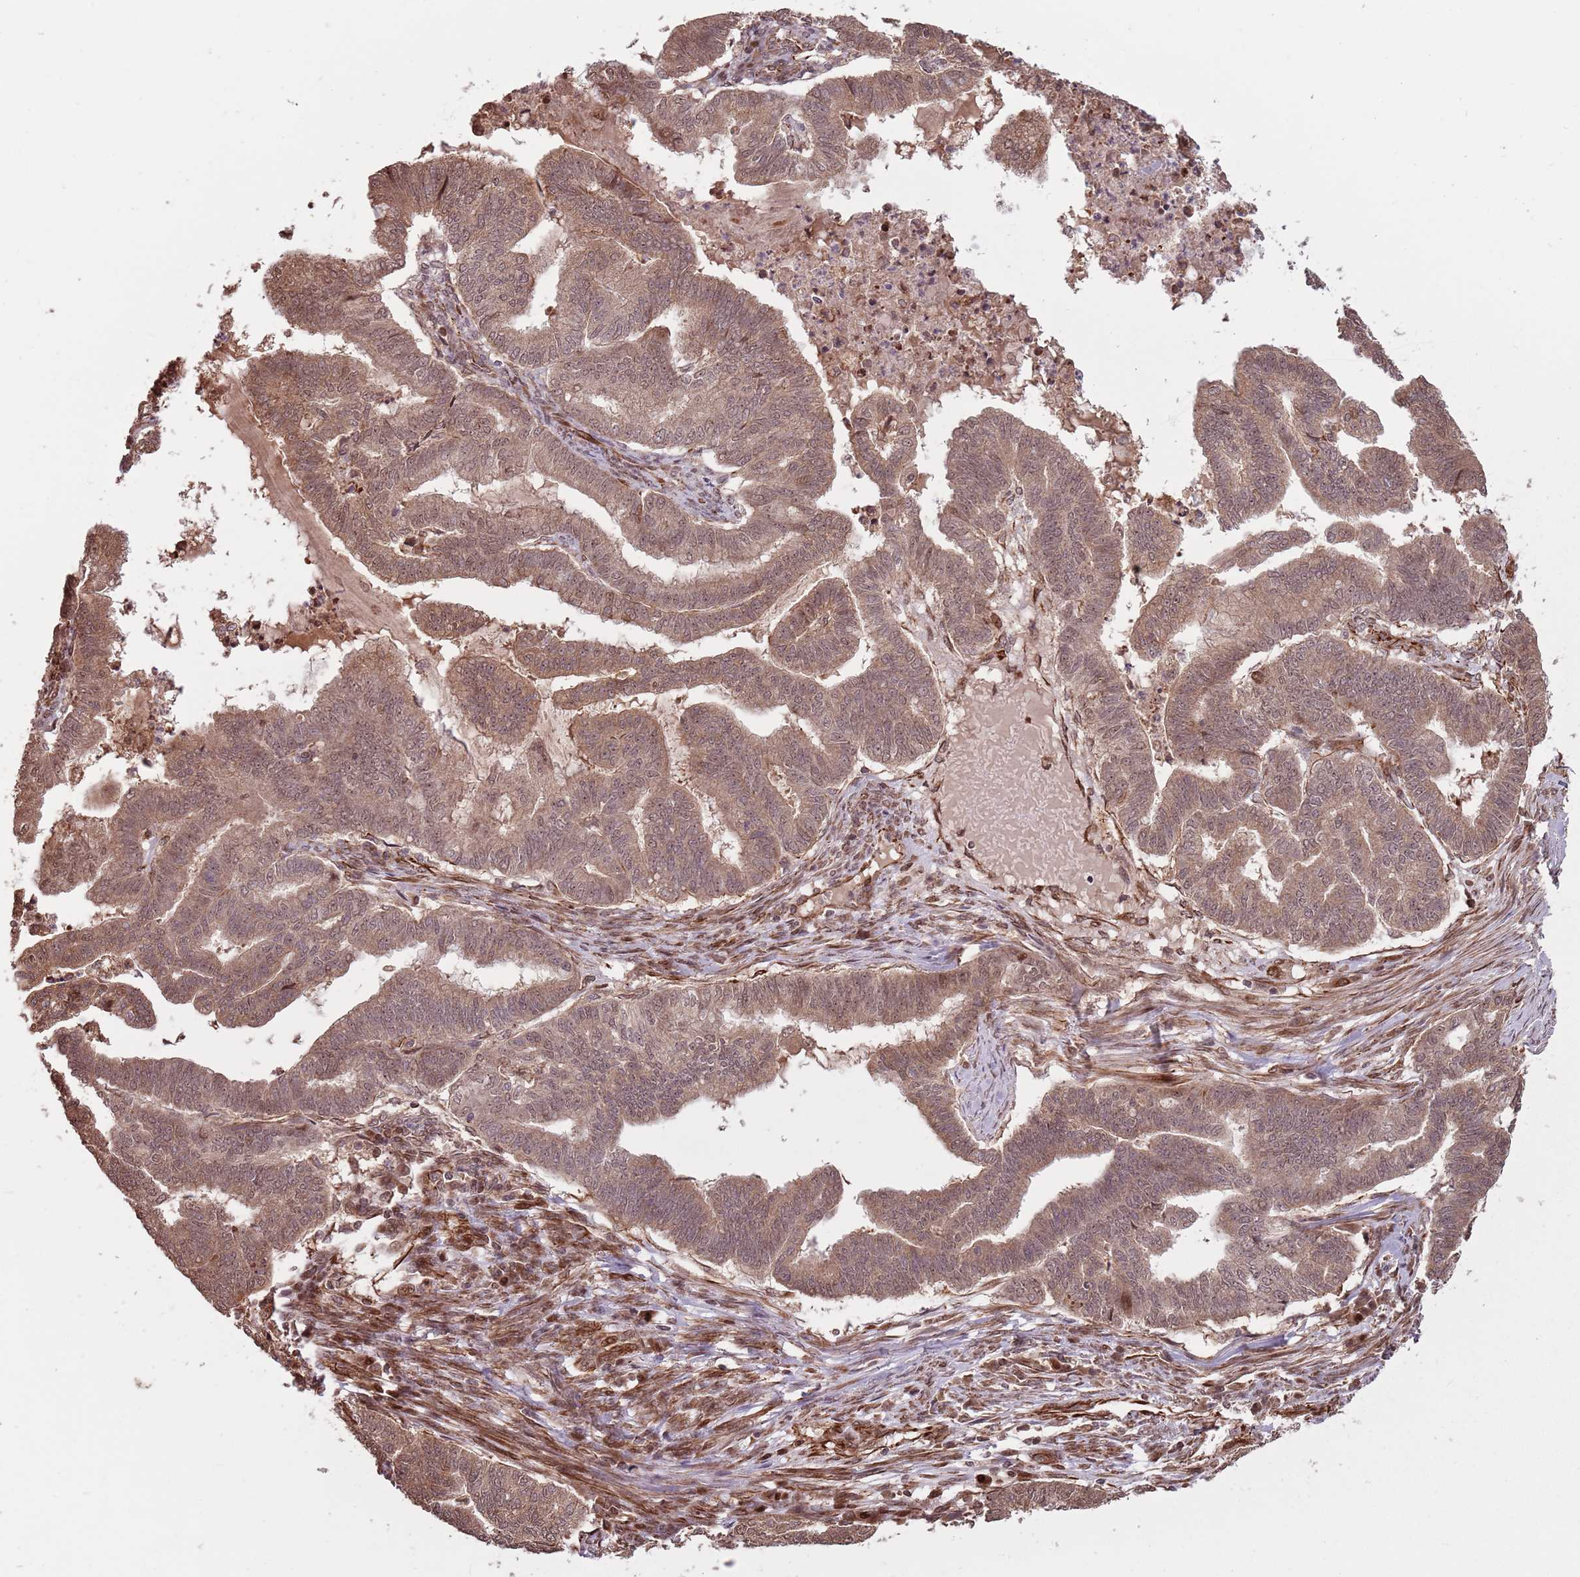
{"staining": {"intensity": "moderate", "quantity": ">75%", "location": "cytoplasmic/membranous,nuclear"}, "tissue": "endometrial cancer", "cell_type": "Tumor cells", "image_type": "cancer", "snomed": [{"axis": "morphology", "description": "Adenocarcinoma, NOS"}, {"axis": "topography", "description": "Endometrium"}], "caption": "Immunohistochemistry (IHC) (DAB (3,3'-diaminobenzidine)) staining of human endometrial adenocarcinoma demonstrates moderate cytoplasmic/membranous and nuclear protein staining in about >75% of tumor cells. The staining was performed using DAB to visualize the protein expression in brown, while the nuclei were stained in blue with hematoxylin (Magnification: 20x).", "gene": "ADAMTS3", "patient": {"sex": "female", "age": 79}}